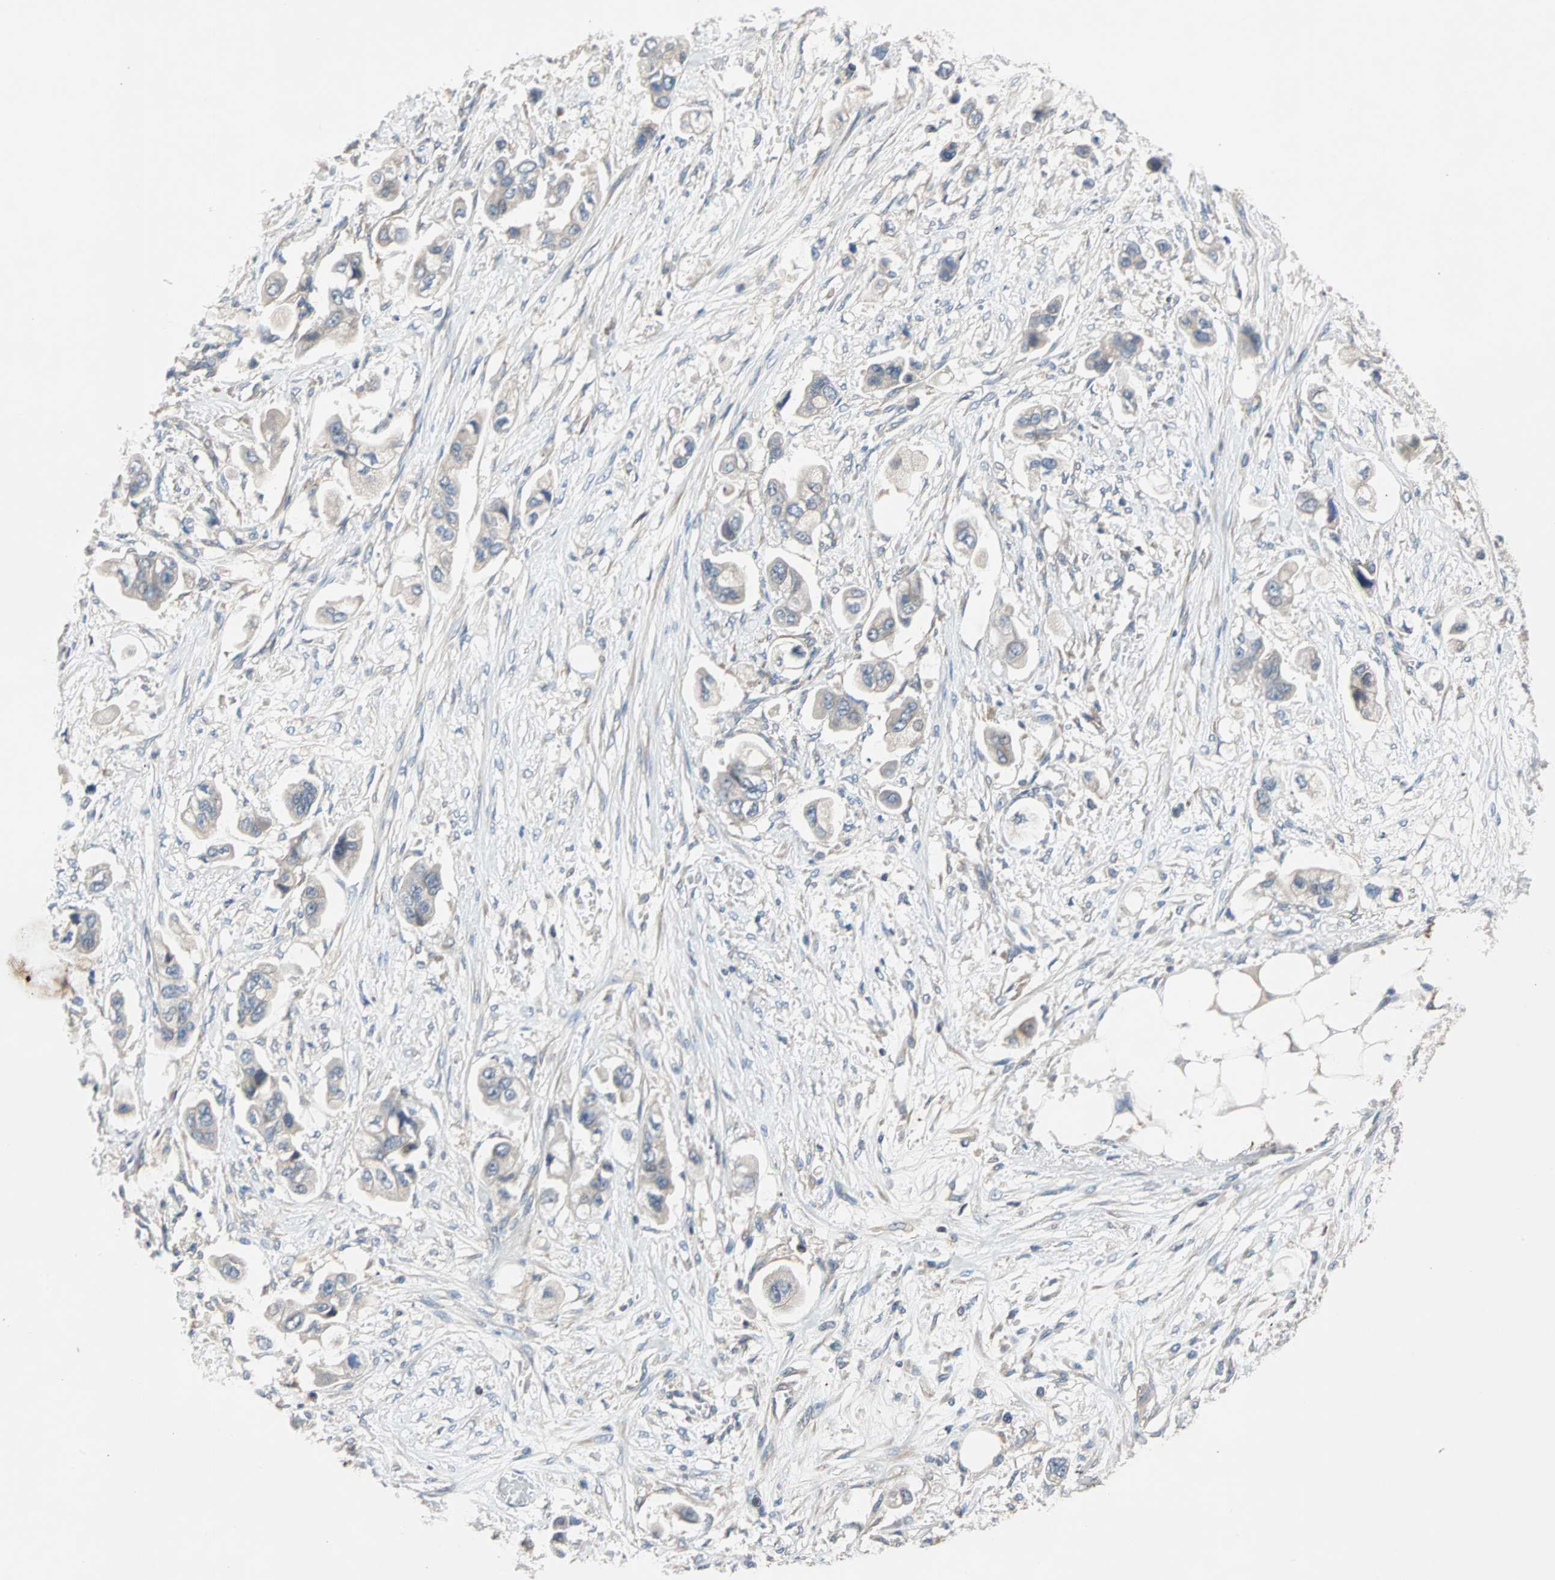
{"staining": {"intensity": "negative", "quantity": "none", "location": "none"}, "tissue": "stomach cancer", "cell_type": "Tumor cells", "image_type": "cancer", "snomed": [{"axis": "morphology", "description": "Adenocarcinoma, NOS"}, {"axis": "topography", "description": "Stomach"}], "caption": "High power microscopy micrograph of an IHC image of stomach cancer (adenocarcinoma), revealing no significant staining in tumor cells.", "gene": "MAP4K1", "patient": {"sex": "male", "age": 62}}